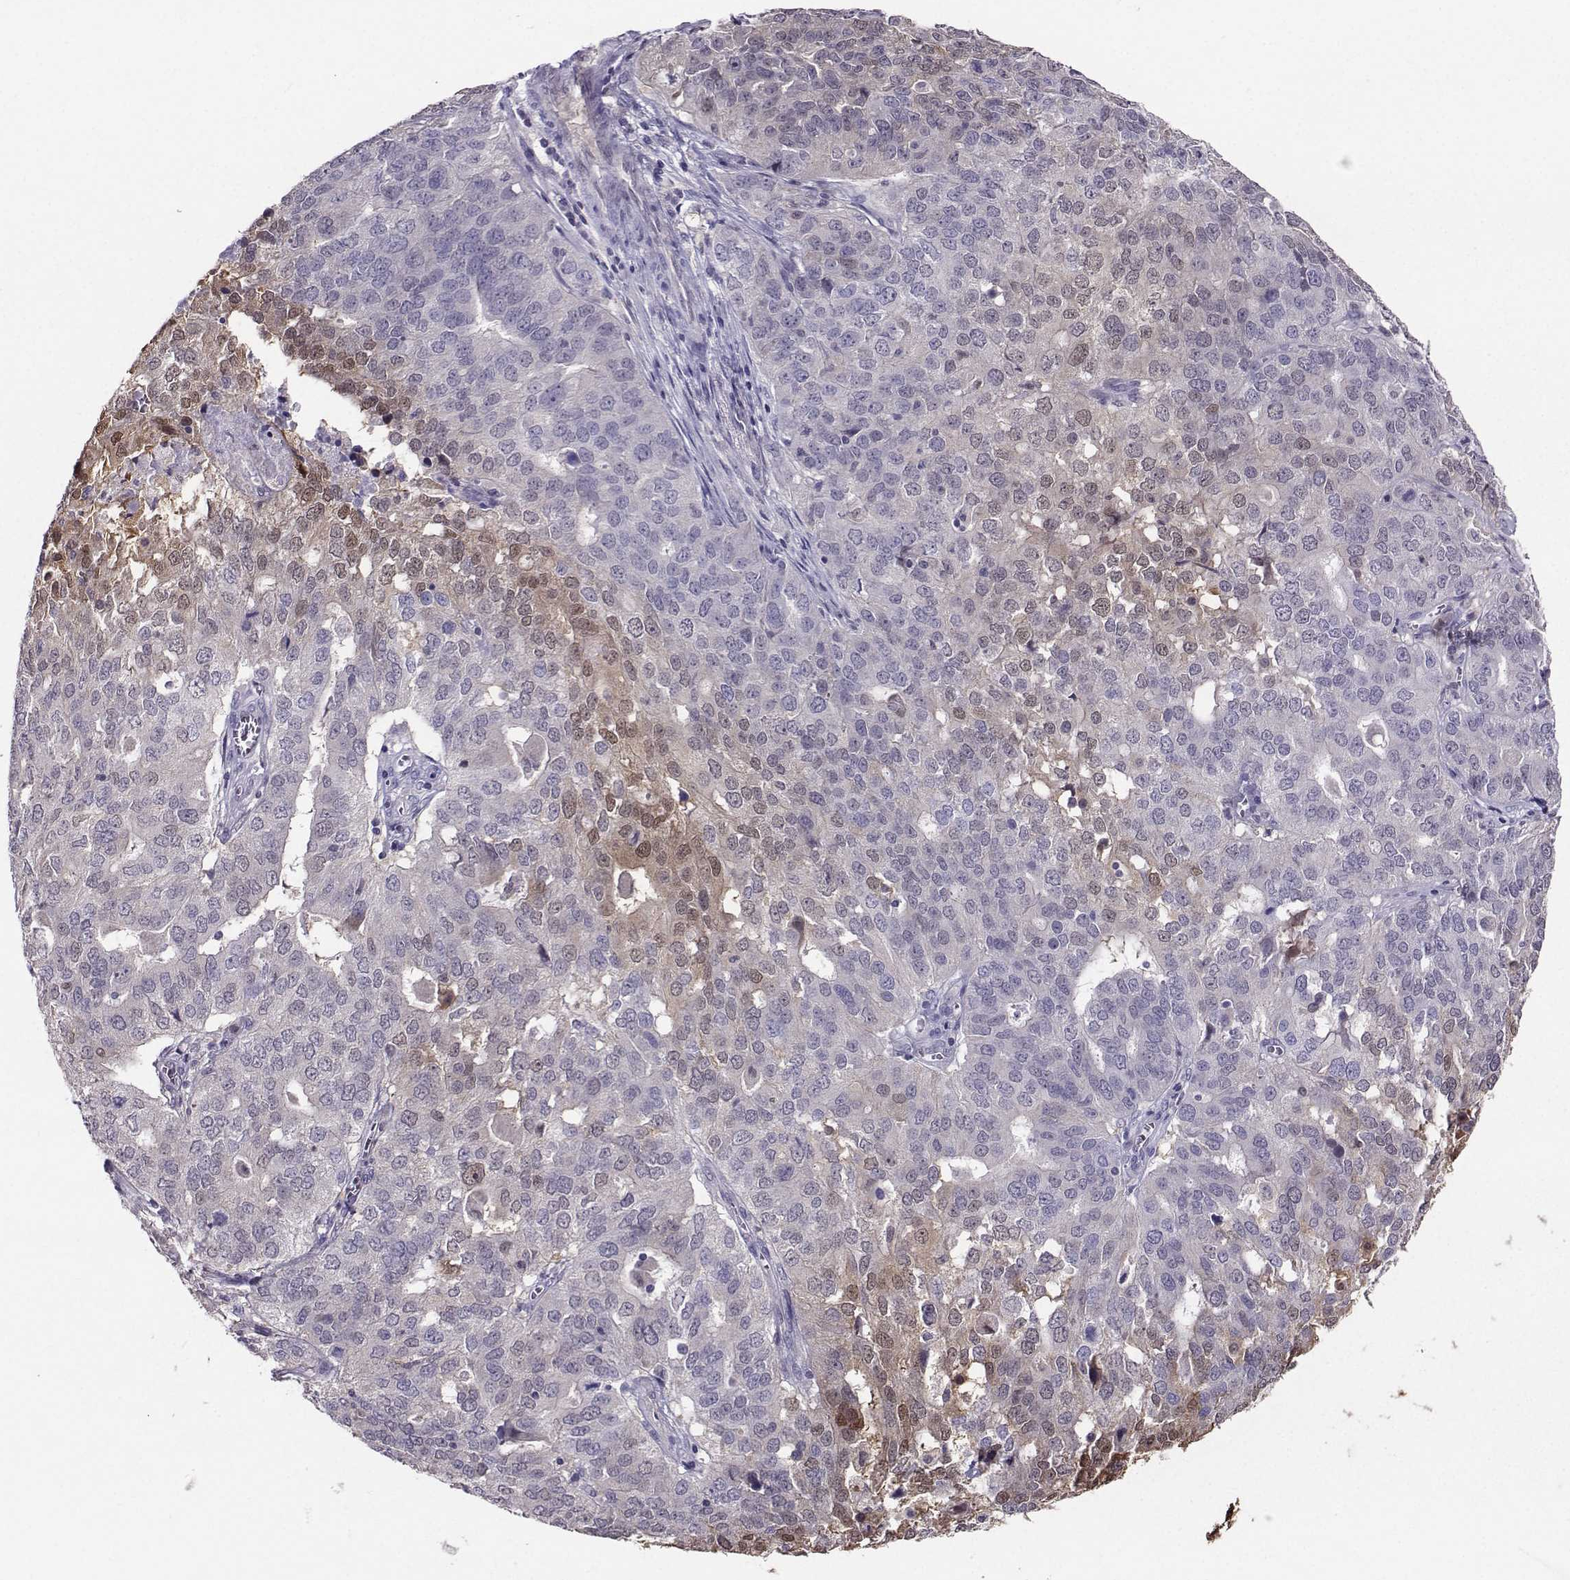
{"staining": {"intensity": "moderate", "quantity": "<25%", "location": "cytoplasmic/membranous,nuclear"}, "tissue": "ovarian cancer", "cell_type": "Tumor cells", "image_type": "cancer", "snomed": [{"axis": "morphology", "description": "Carcinoma, endometroid"}, {"axis": "topography", "description": "Soft tissue"}, {"axis": "topography", "description": "Ovary"}], "caption": "Protein expression analysis of endometroid carcinoma (ovarian) shows moderate cytoplasmic/membranous and nuclear expression in about <25% of tumor cells.", "gene": "PGK1", "patient": {"sex": "female", "age": 52}}